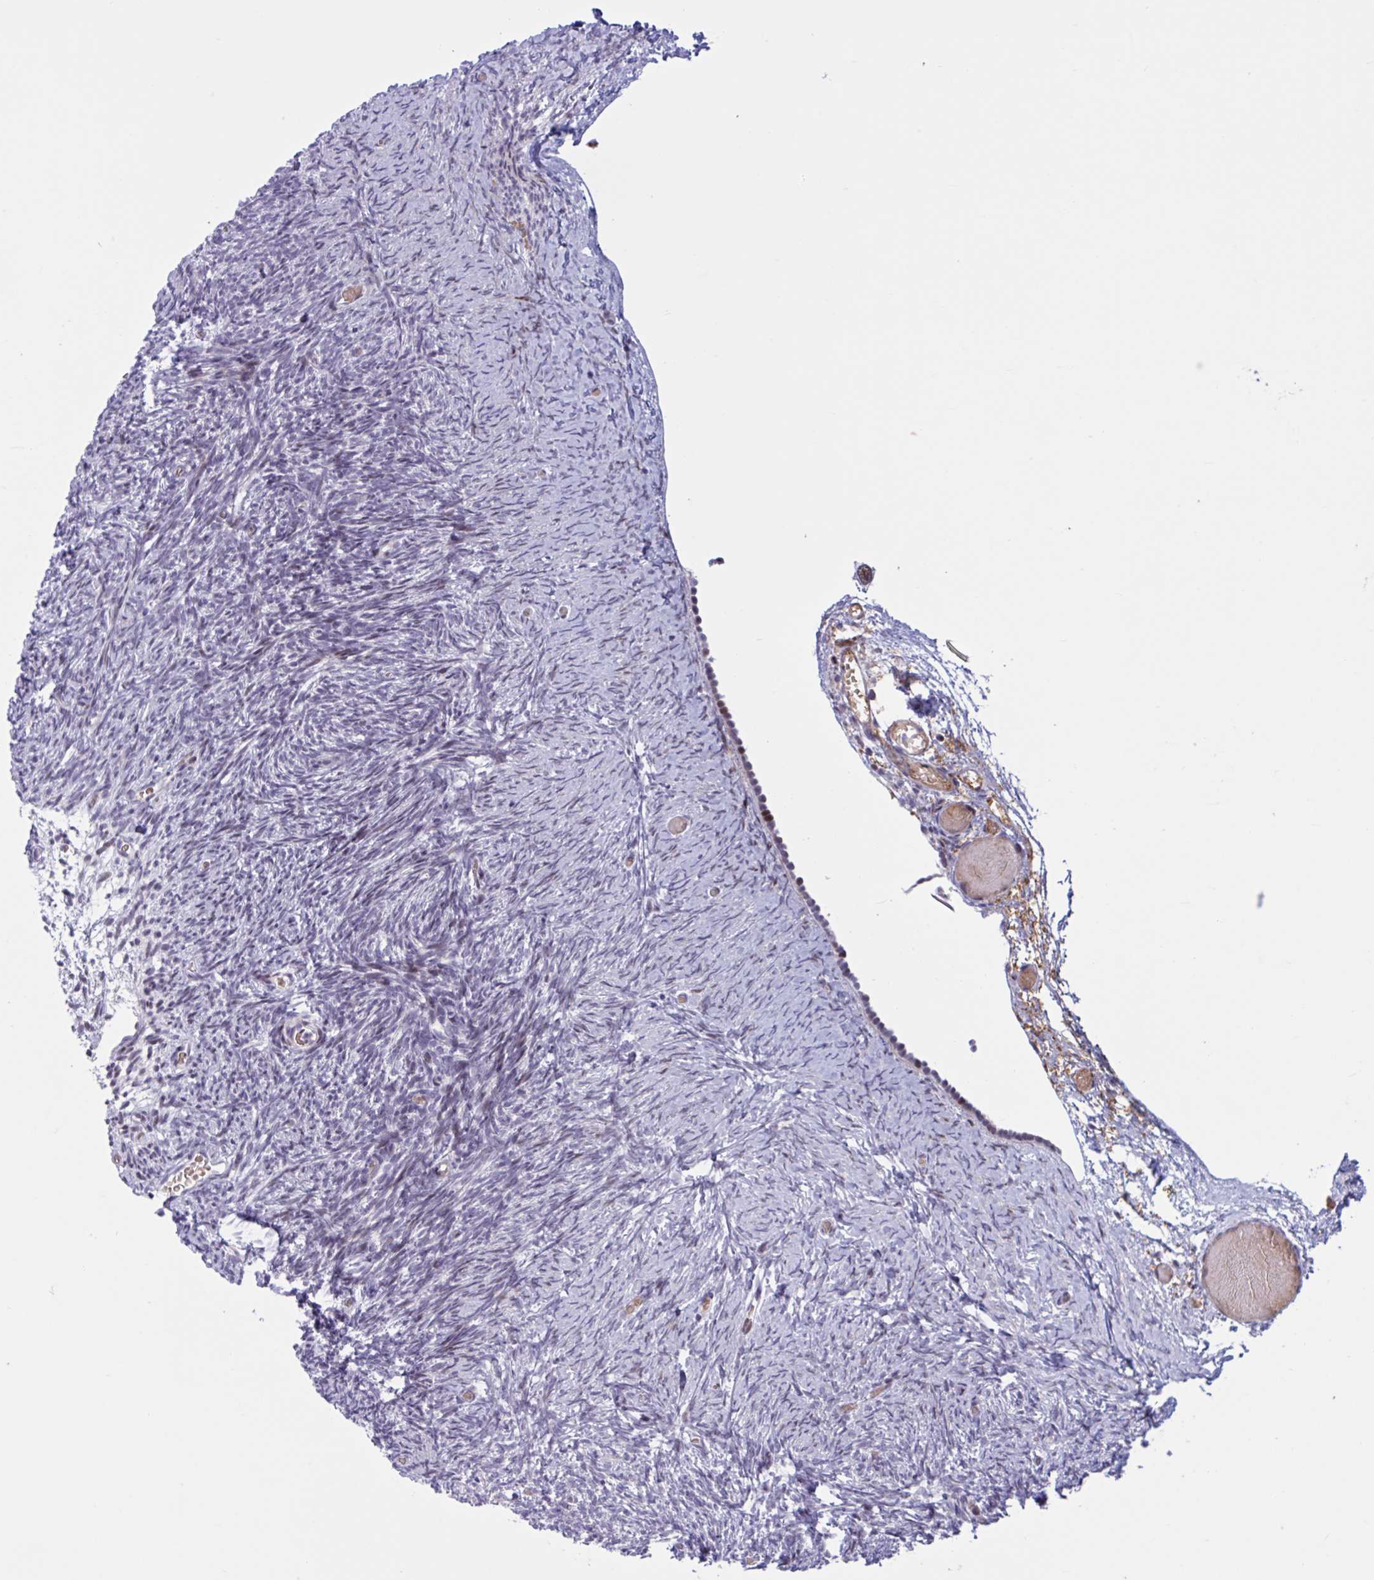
{"staining": {"intensity": "weak", "quantity": "25%-75%", "location": "nuclear"}, "tissue": "ovary", "cell_type": "Ovarian stroma cells", "image_type": "normal", "snomed": [{"axis": "morphology", "description": "Normal tissue, NOS"}, {"axis": "topography", "description": "Ovary"}], "caption": "The immunohistochemical stain shows weak nuclear staining in ovarian stroma cells of unremarkable ovary.", "gene": "RBL1", "patient": {"sex": "female", "age": 39}}